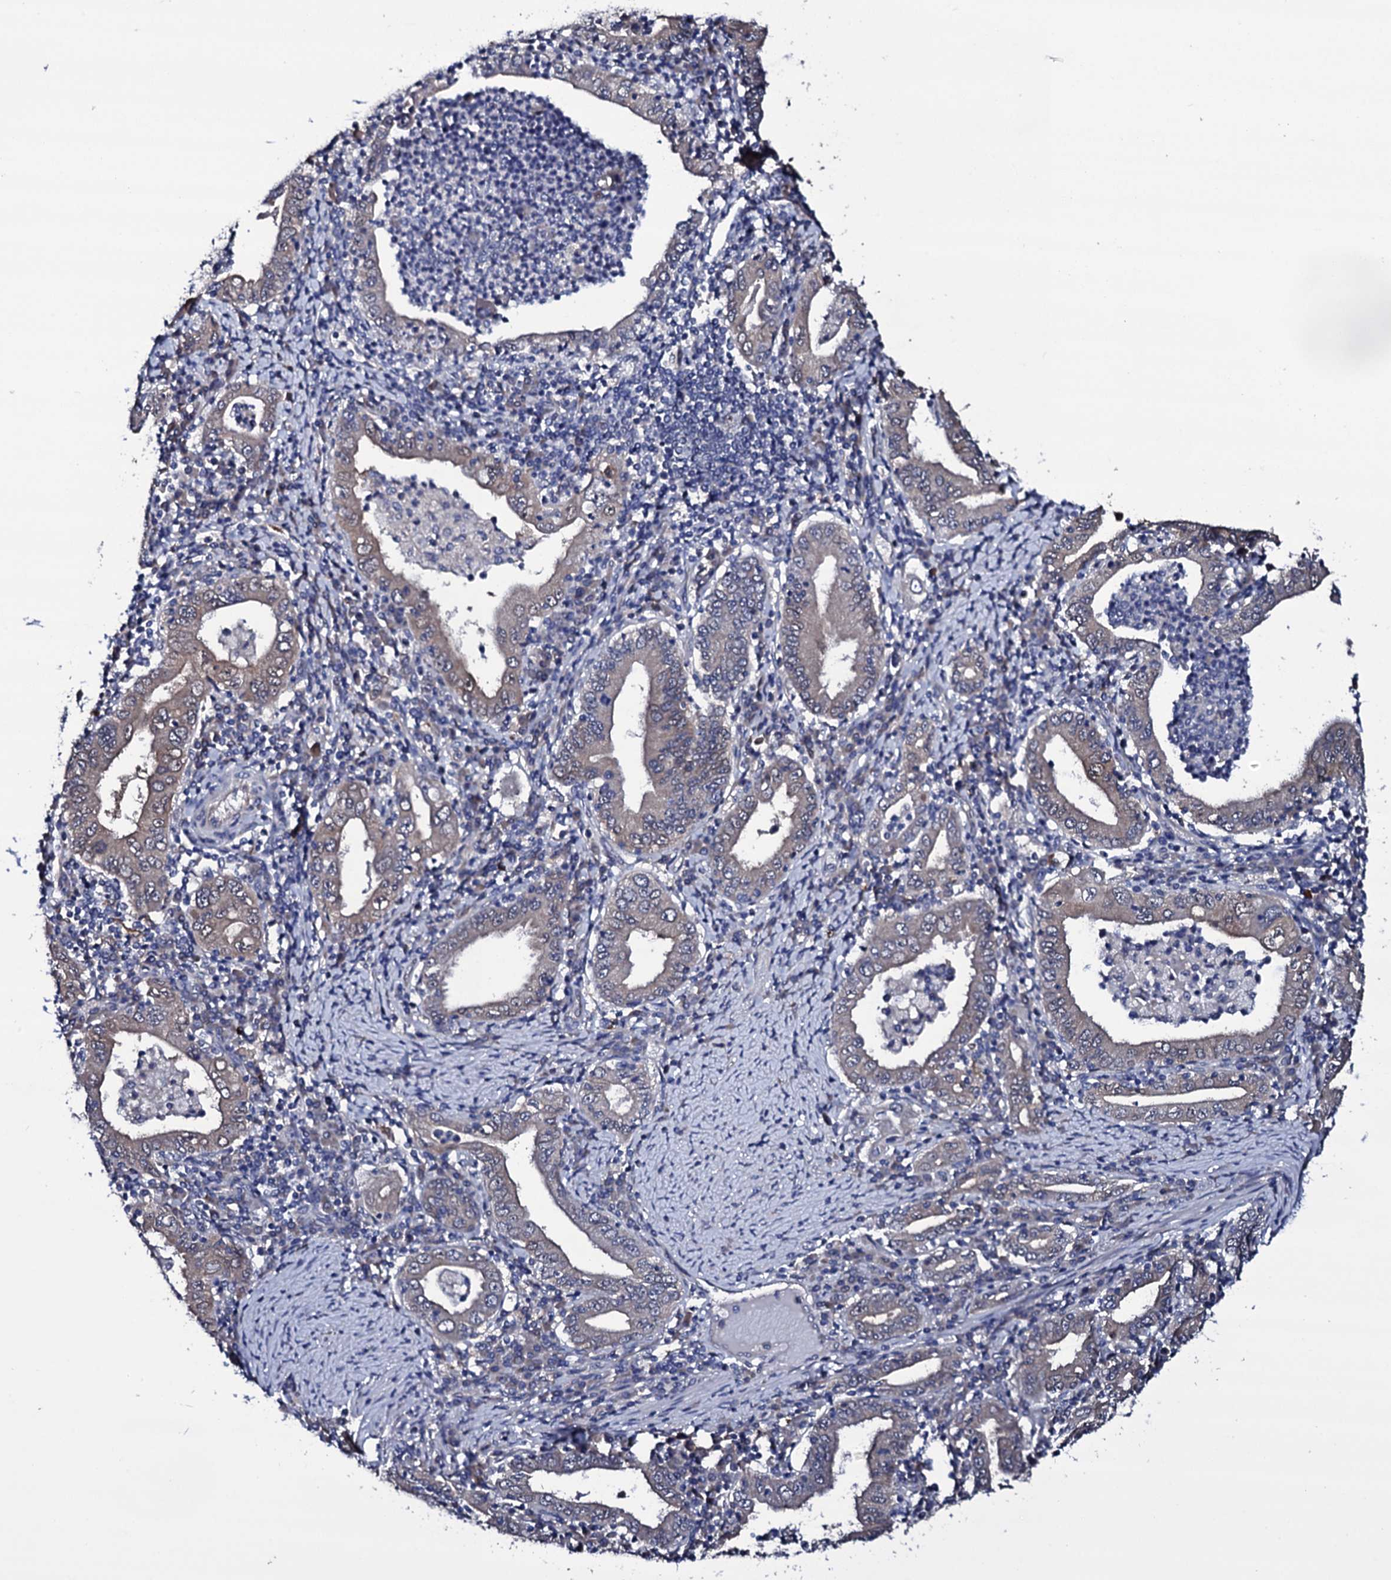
{"staining": {"intensity": "moderate", "quantity": "25%-75%", "location": "cytoplasmic/membranous"}, "tissue": "stomach cancer", "cell_type": "Tumor cells", "image_type": "cancer", "snomed": [{"axis": "morphology", "description": "Normal tissue, NOS"}, {"axis": "morphology", "description": "Adenocarcinoma, NOS"}, {"axis": "topography", "description": "Esophagus"}, {"axis": "topography", "description": "Stomach, upper"}, {"axis": "topography", "description": "Peripheral nerve tissue"}], "caption": "Moderate cytoplasmic/membranous protein expression is appreciated in approximately 25%-75% of tumor cells in stomach adenocarcinoma.", "gene": "BCL2L14", "patient": {"sex": "male", "age": 62}}